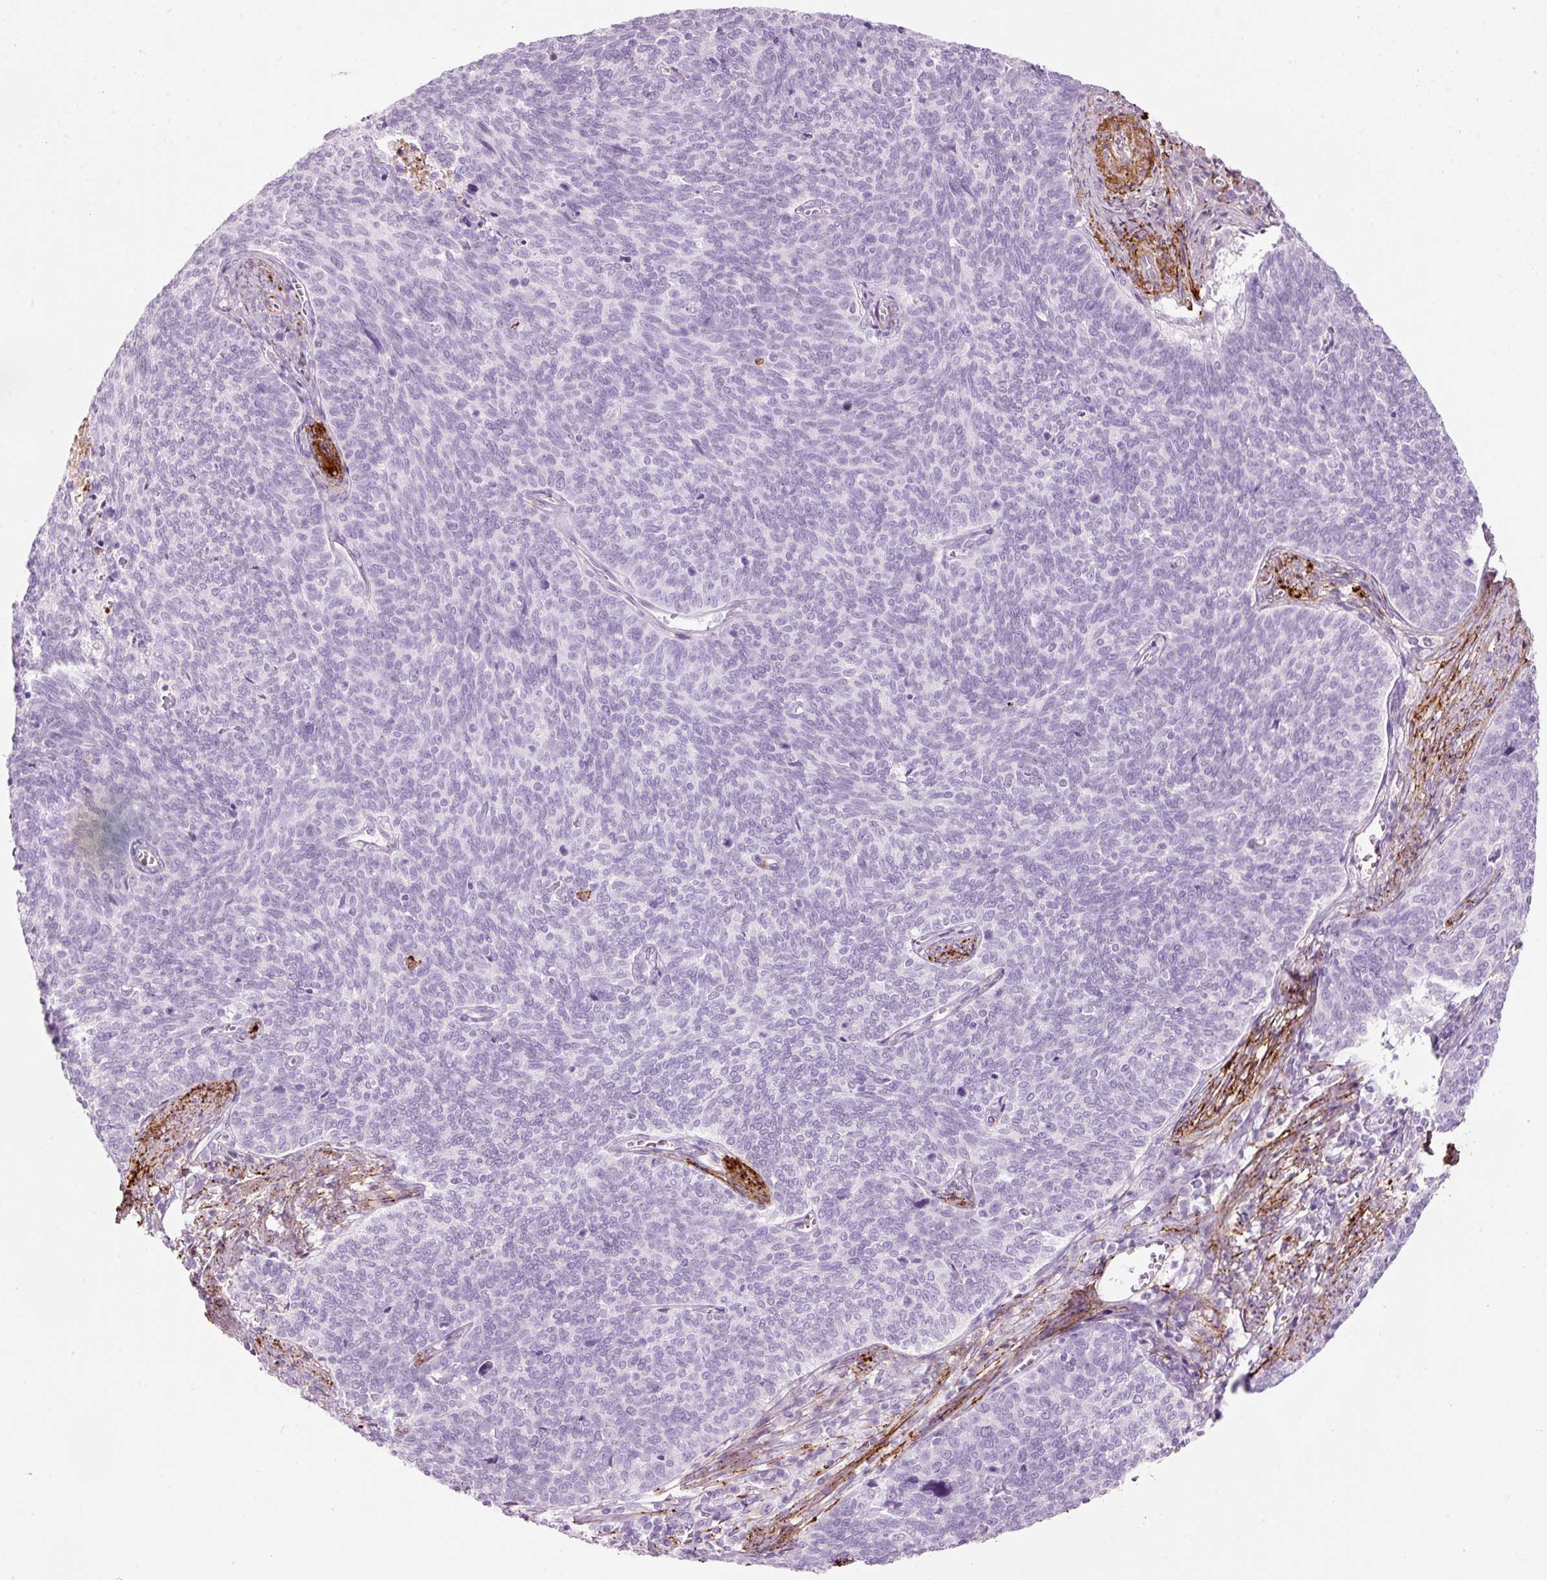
{"staining": {"intensity": "negative", "quantity": "none", "location": "none"}, "tissue": "cervical cancer", "cell_type": "Tumor cells", "image_type": "cancer", "snomed": [{"axis": "morphology", "description": "Squamous cell carcinoma, NOS"}, {"axis": "topography", "description": "Cervix"}], "caption": "Cervical cancer was stained to show a protein in brown. There is no significant staining in tumor cells.", "gene": "MFAP4", "patient": {"sex": "female", "age": 39}}